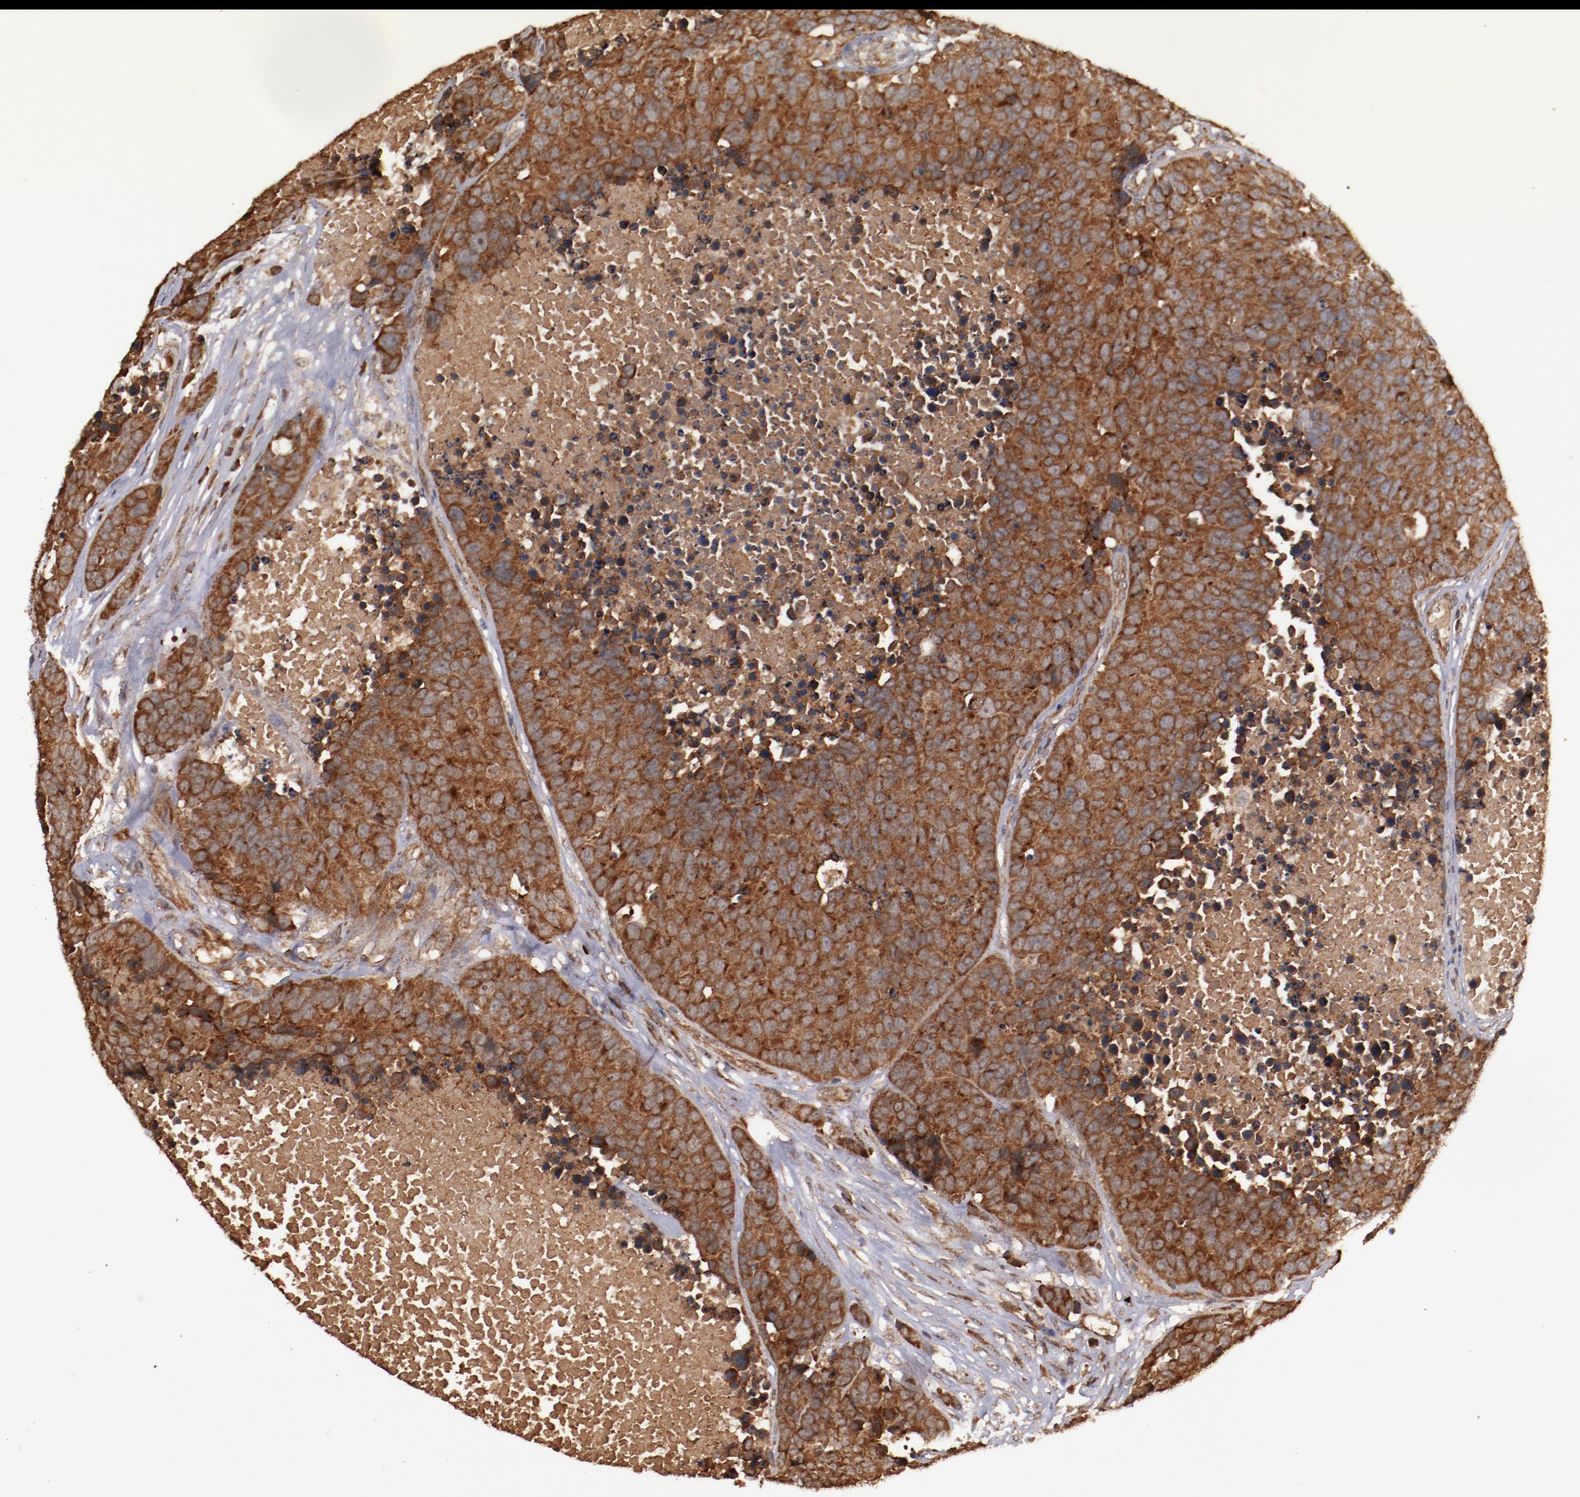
{"staining": {"intensity": "strong", "quantity": ">75%", "location": "cytoplasmic/membranous"}, "tissue": "carcinoid", "cell_type": "Tumor cells", "image_type": "cancer", "snomed": [{"axis": "morphology", "description": "Carcinoid, malignant, NOS"}, {"axis": "topography", "description": "Lung"}], "caption": "High-power microscopy captured an immunohistochemistry histopathology image of carcinoid, revealing strong cytoplasmic/membranous positivity in approximately >75% of tumor cells.", "gene": "TXNDC16", "patient": {"sex": "male", "age": 60}}